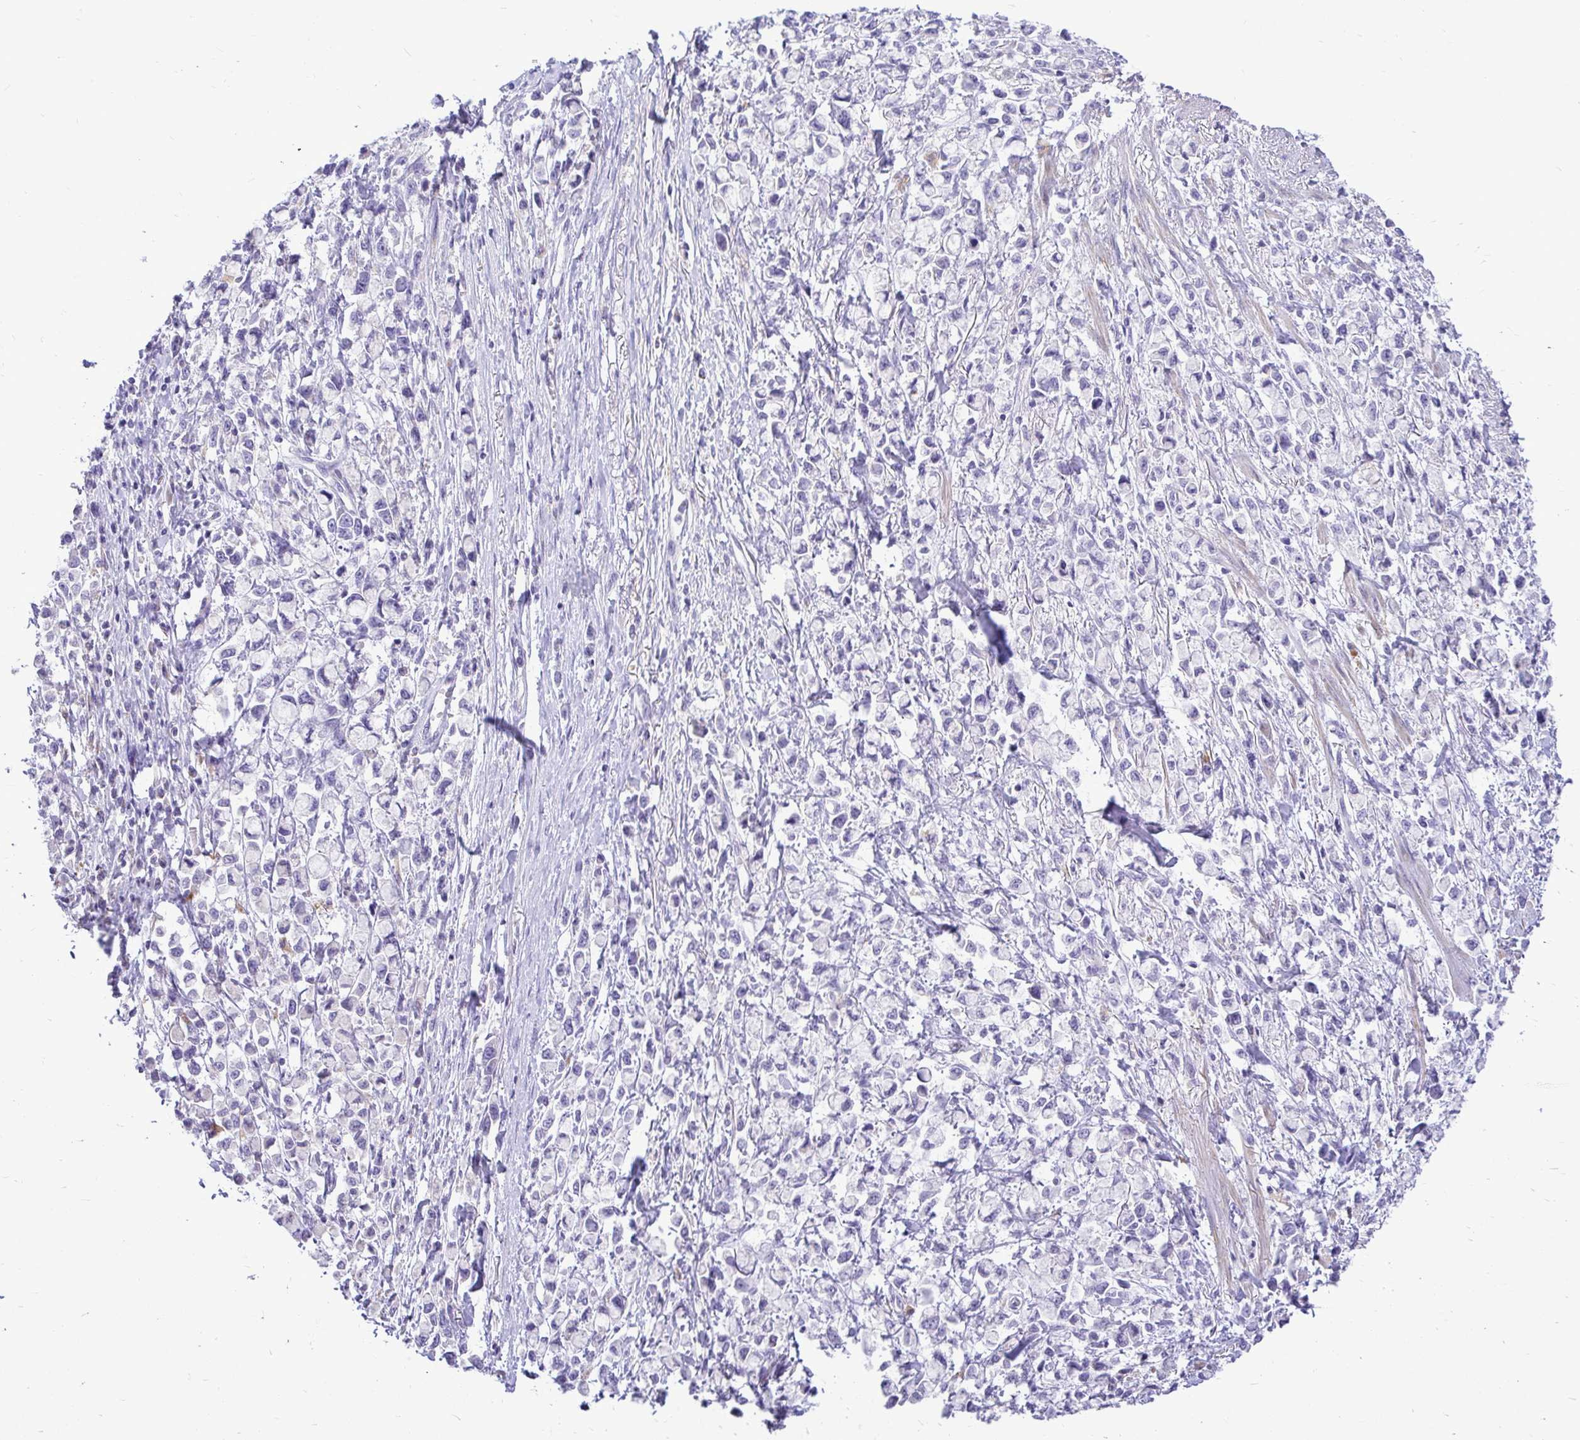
{"staining": {"intensity": "negative", "quantity": "none", "location": "none"}, "tissue": "stomach cancer", "cell_type": "Tumor cells", "image_type": "cancer", "snomed": [{"axis": "morphology", "description": "Adenocarcinoma, NOS"}, {"axis": "topography", "description": "Stomach"}], "caption": "Tumor cells are negative for brown protein staining in stomach cancer.", "gene": "PKN3", "patient": {"sex": "female", "age": 81}}